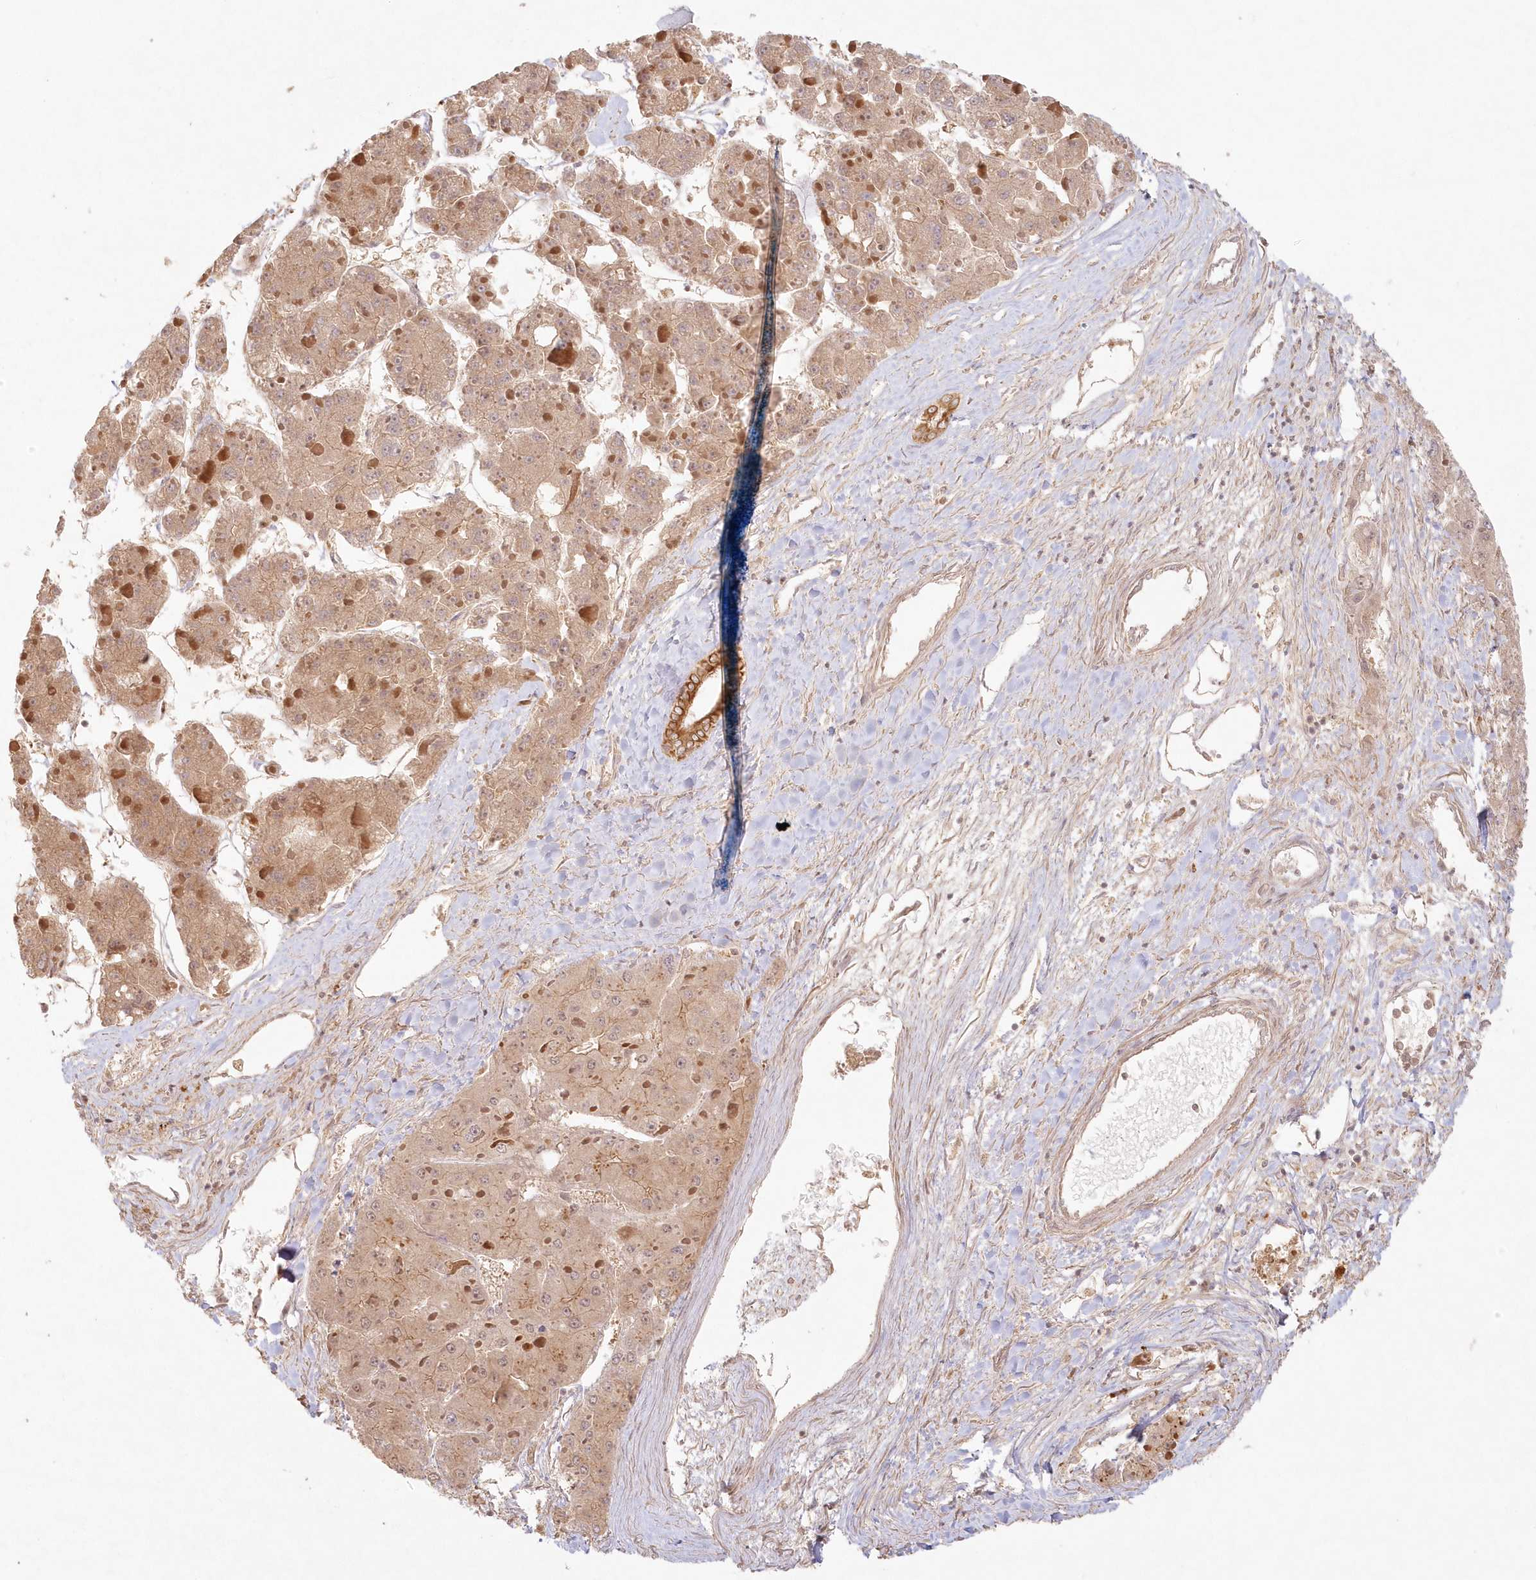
{"staining": {"intensity": "weak", "quantity": ">75%", "location": "cytoplasmic/membranous"}, "tissue": "liver cancer", "cell_type": "Tumor cells", "image_type": "cancer", "snomed": [{"axis": "morphology", "description": "Carcinoma, Hepatocellular, NOS"}, {"axis": "topography", "description": "Liver"}], "caption": "Immunohistochemical staining of human liver hepatocellular carcinoma demonstrates low levels of weak cytoplasmic/membranous staining in about >75% of tumor cells. (DAB IHC with brightfield microscopy, high magnification).", "gene": "KIAA0232", "patient": {"sex": "female", "age": 73}}